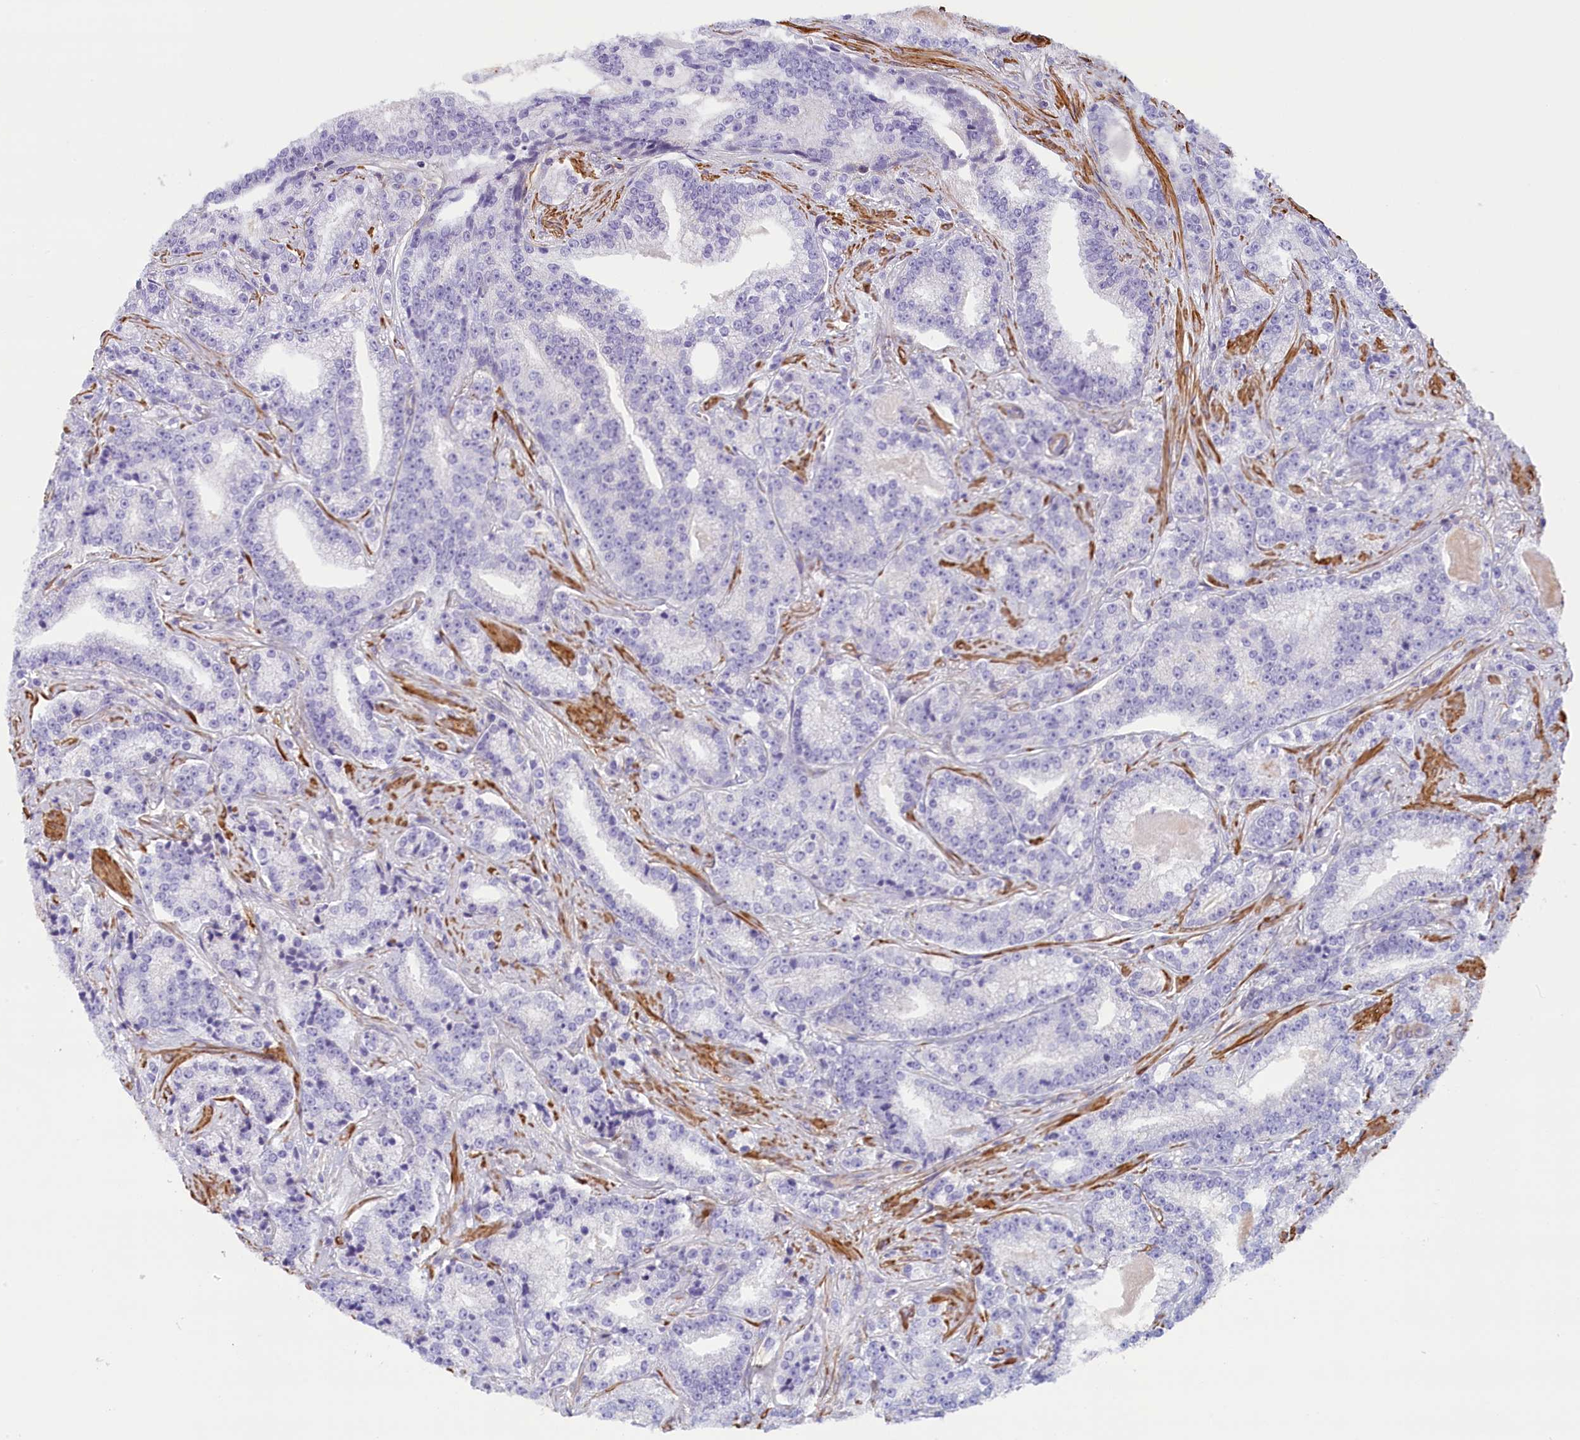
{"staining": {"intensity": "negative", "quantity": "none", "location": "none"}, "tissue": "prostate cancer", "cell_type": "Tumor cells", "image_type": "cancer", "snomed": [{"axis": "morphology", "description": "Adenocarcinoma, High grade"}, {"axis": "topography", "description": "Prostate"}], "caption": "Human prostate high-grade adenocarcinoma stained for a protein using IHC reveals no positivity in tumor cells.", "gene": "BCL2L13", "patient": {"sex": "male", "age": 67}}